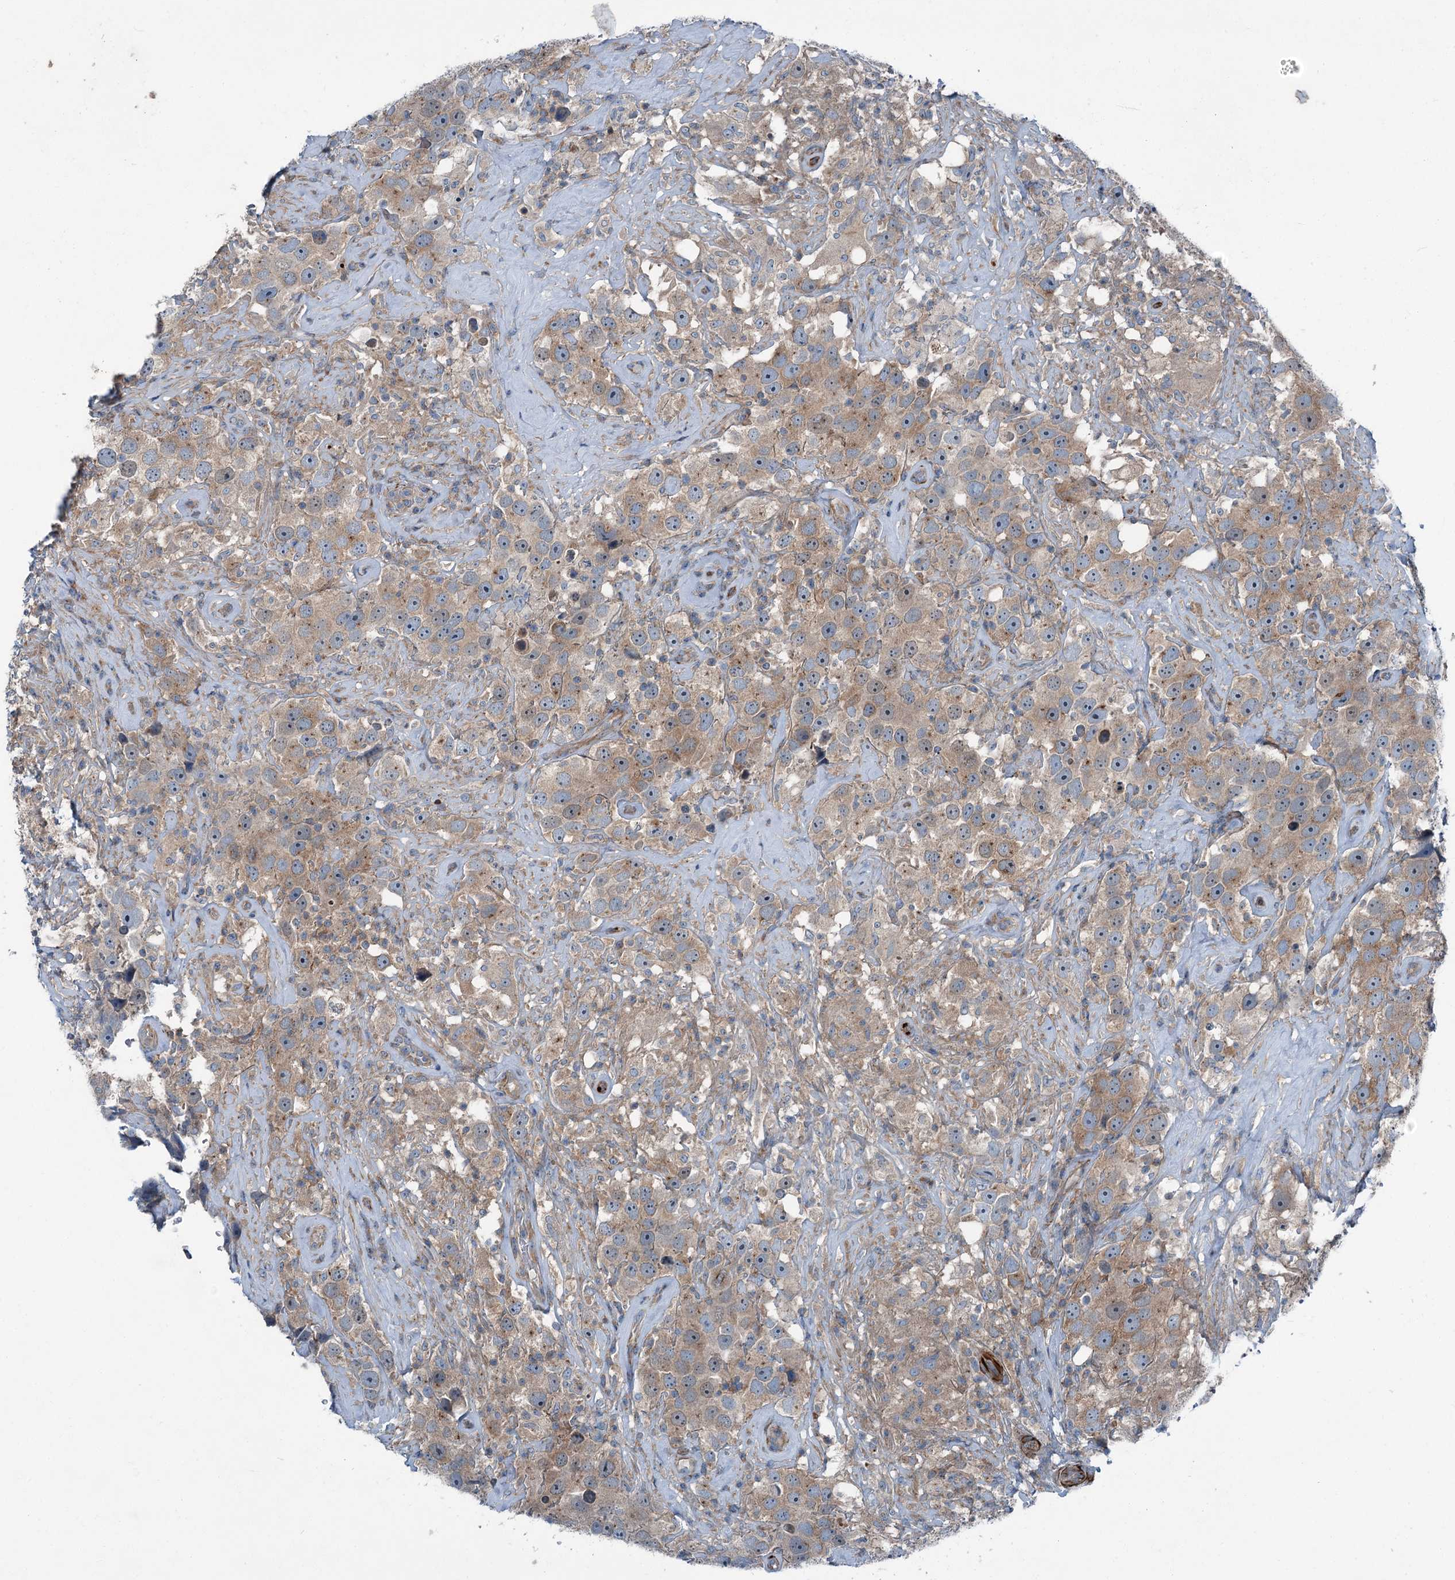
{"staining": {"intensity": "weak", "quantity": ">75%", "location": "cytoplasmic/membranous"}, "tissue": "testis cancer", "cell_type": "Tumor cells", "image_type": "cancer", "snomed": [{"axis": "morphology", "description": "Seminoma, NOS"}, {"axis": "topography", "description": "Testis"}], "caption": "Immunohistochemical staining of human testis seminoma demonstrates low levels of weak cytoplasmic/membranous protein staining in about >75% of tumor cells.", "gene": "AXL", "patient": {"sex": "male", "age": 49}}